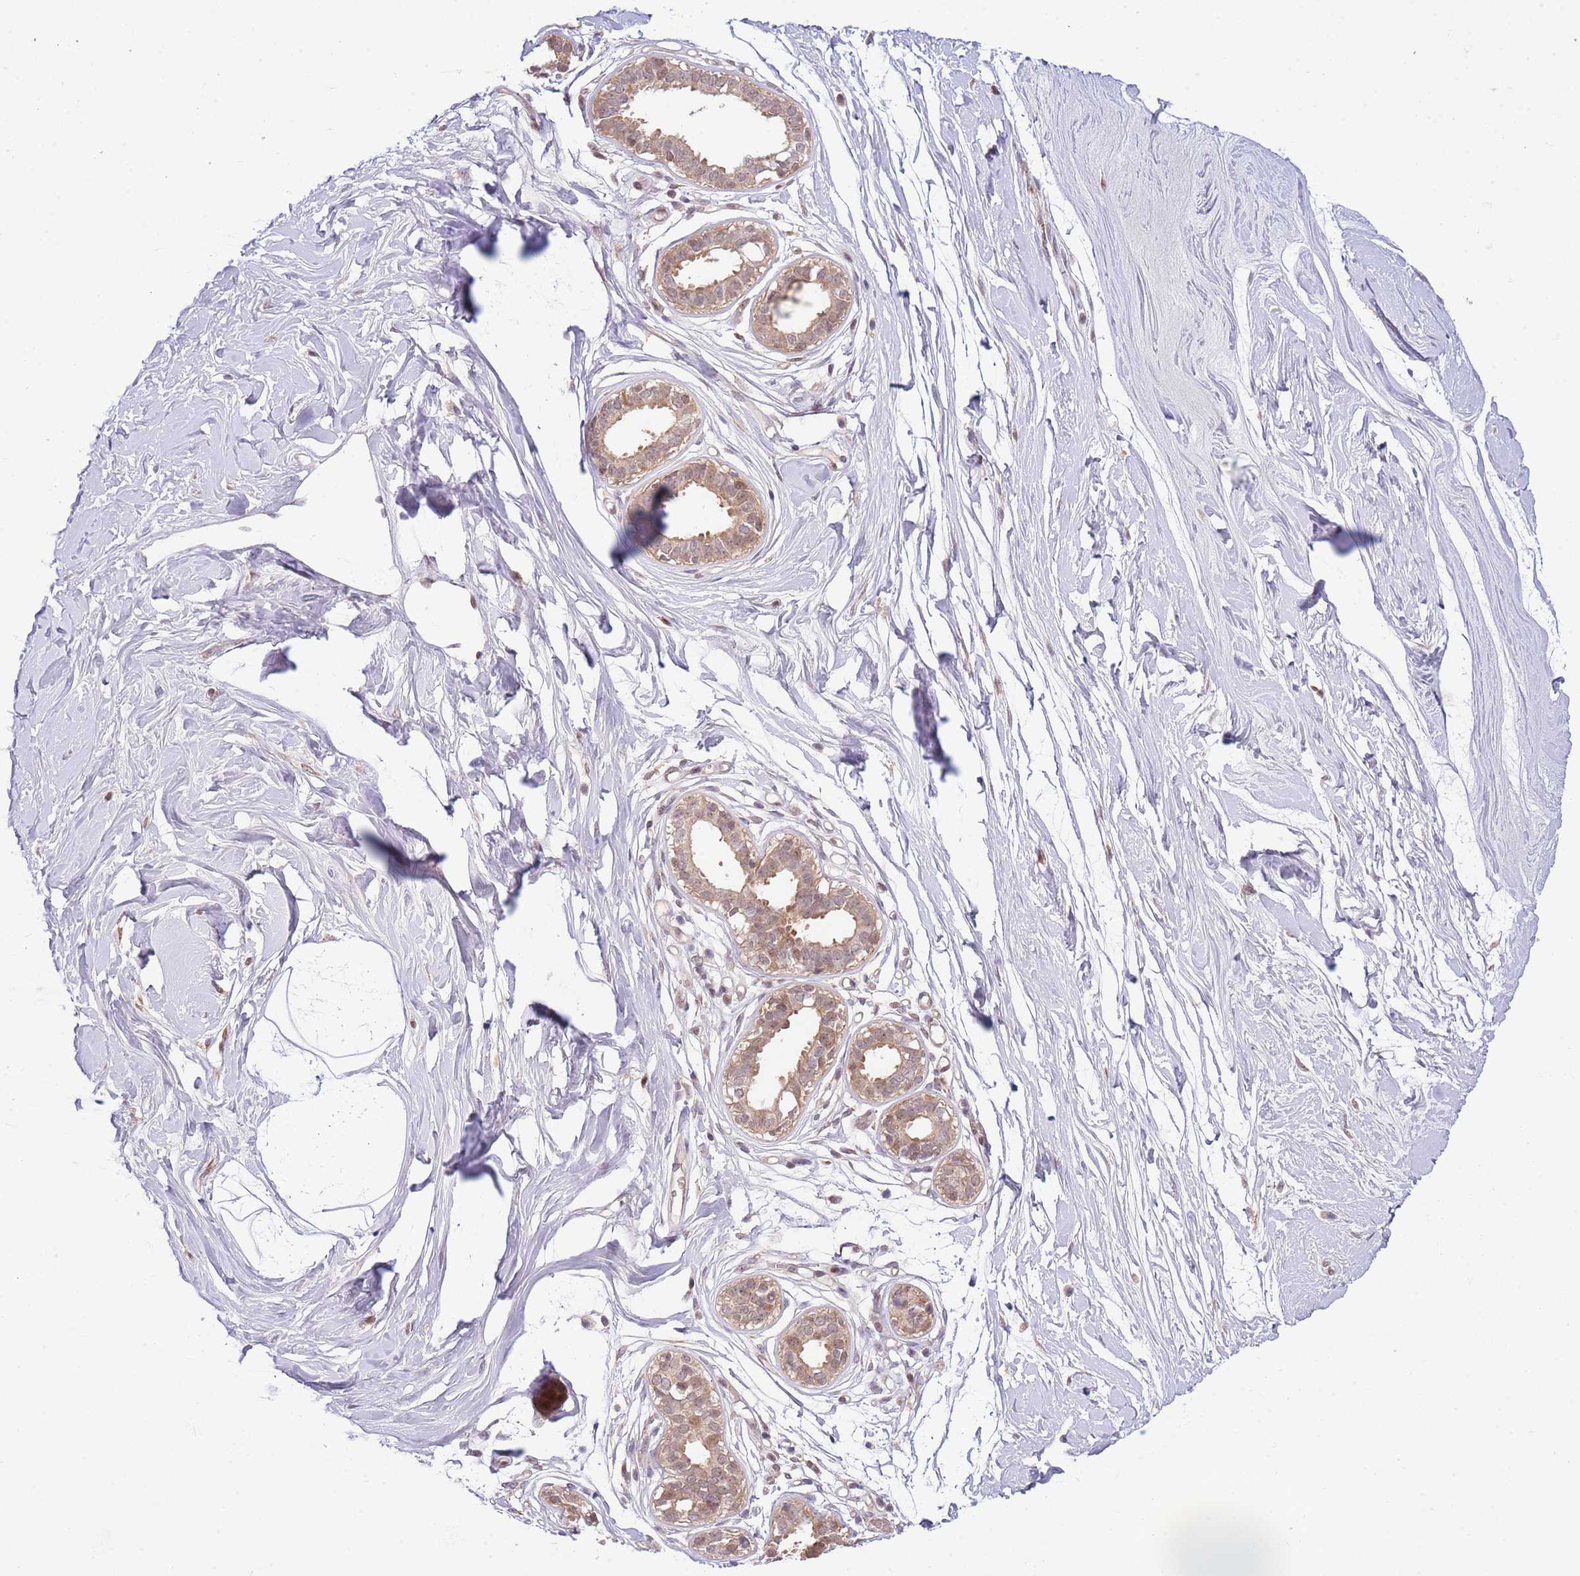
{"staining": {"intensity": "negative", "quantity": "none", "location": "none"}, "tissue": "breast", "cell_type": "Adipocytes", "image_type": "normal", "snomed": [{"axis": "morphology", "description": "Normal tissue, NOS"}, {"axis": "topography", "description": "Breast"}], "caption": "Breast was stained to show a protein in brown. There is no significant positivity in adipocytes. (DAB (3,3'-diaminobenzidine) immunohistochemistry visualized using brightfield microscopy, high magnification).", "gene": "CHD1", "patient": {"sex": "female", "age": 45}}